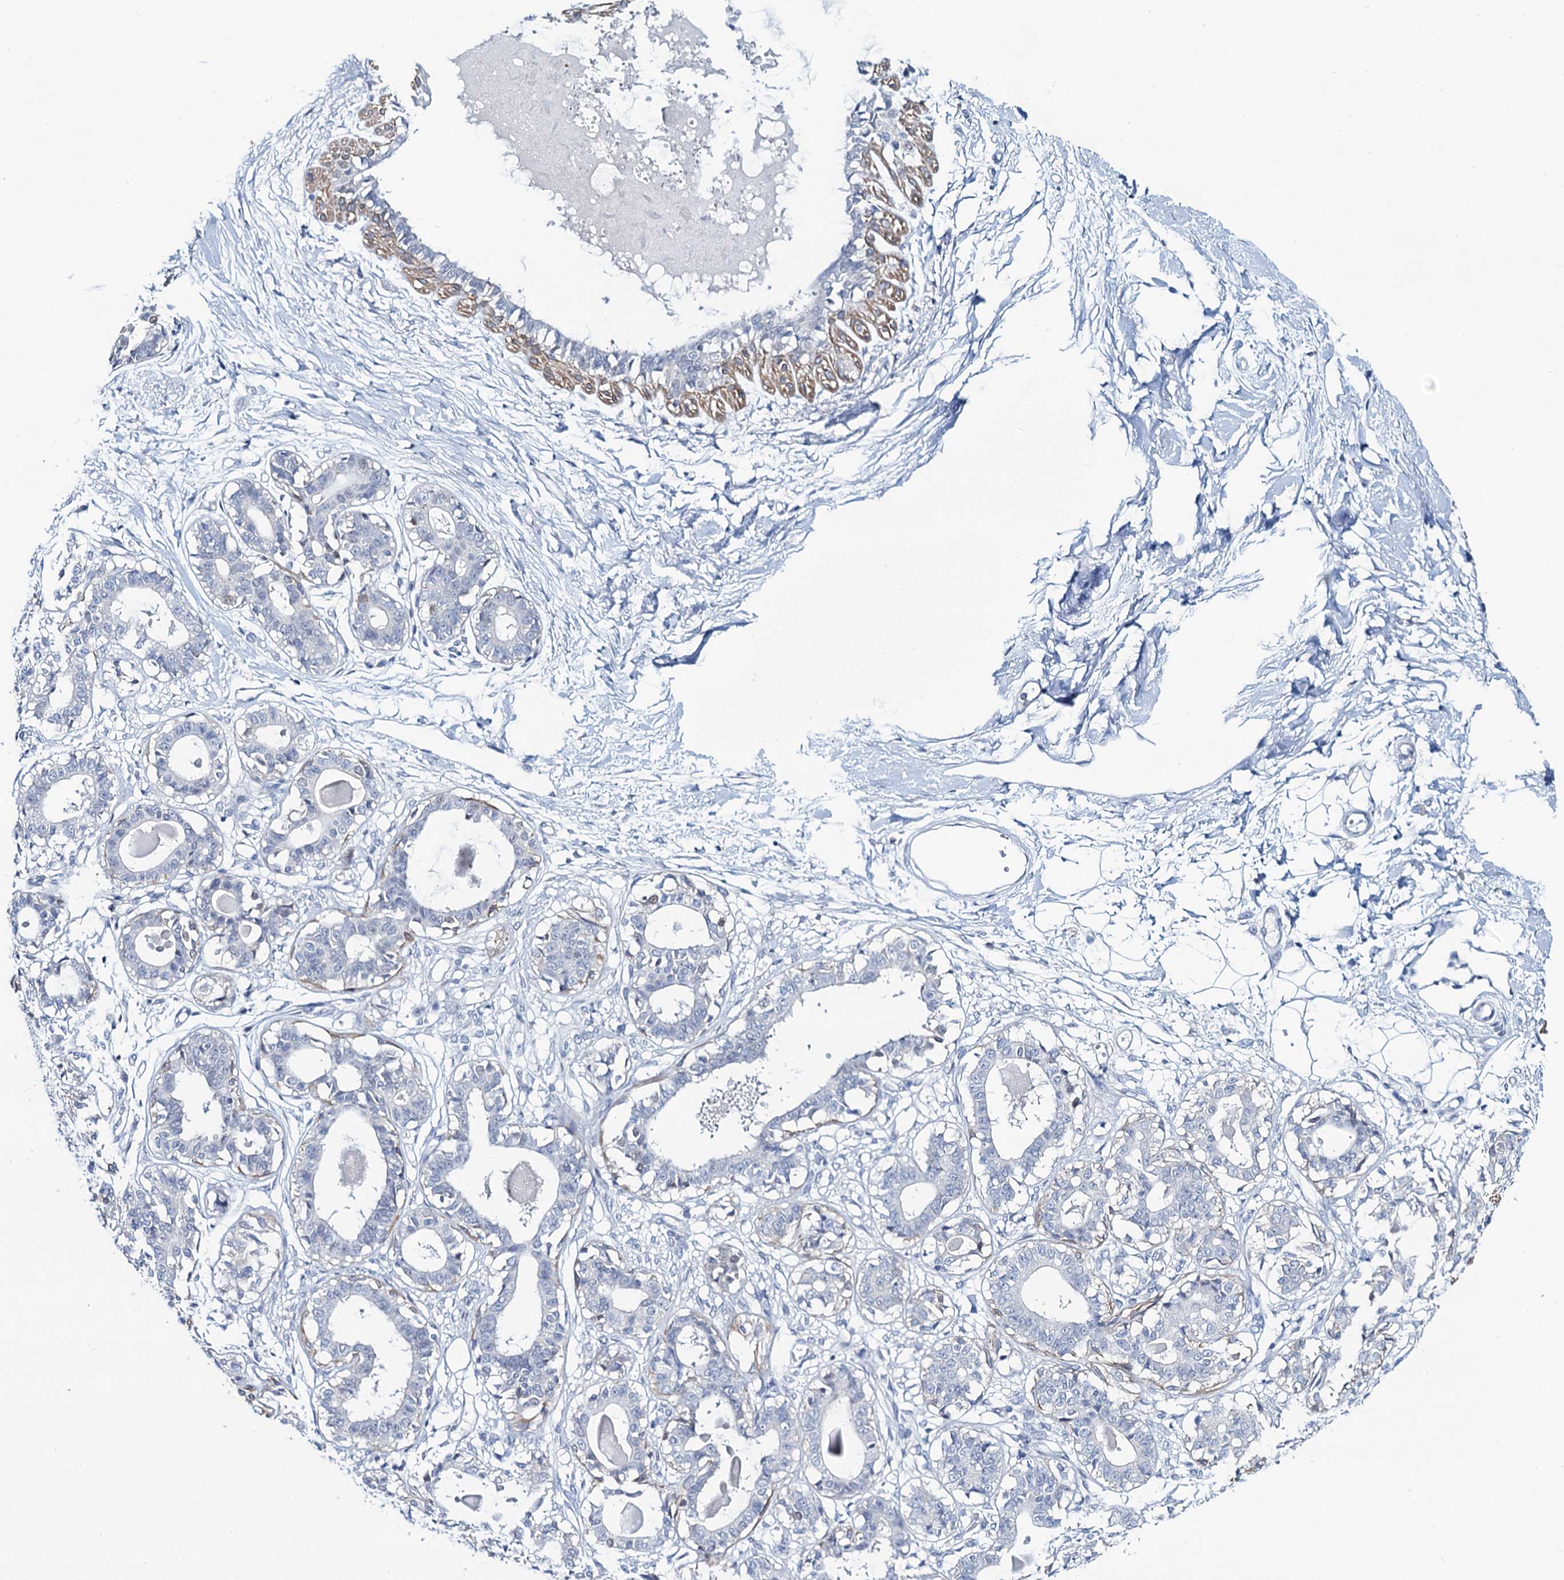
{"staining": {"intensity": "negative", "quantity": "none", "location": "none"}, "tissue": "breast", "cell_type": "Adipocytes", "image_type": "normal", "snomed": [{"axis": "morphology", "description": "Normal tissue, NOS"}, {"axis": "topography", "description": "Breast"}], "caption": "This is an immunohistochemistry micrograph of benign breast. There is no positivity in adipocytes.", "gene": "TOX3", "patient": {"sex": "female", "age": 45}}